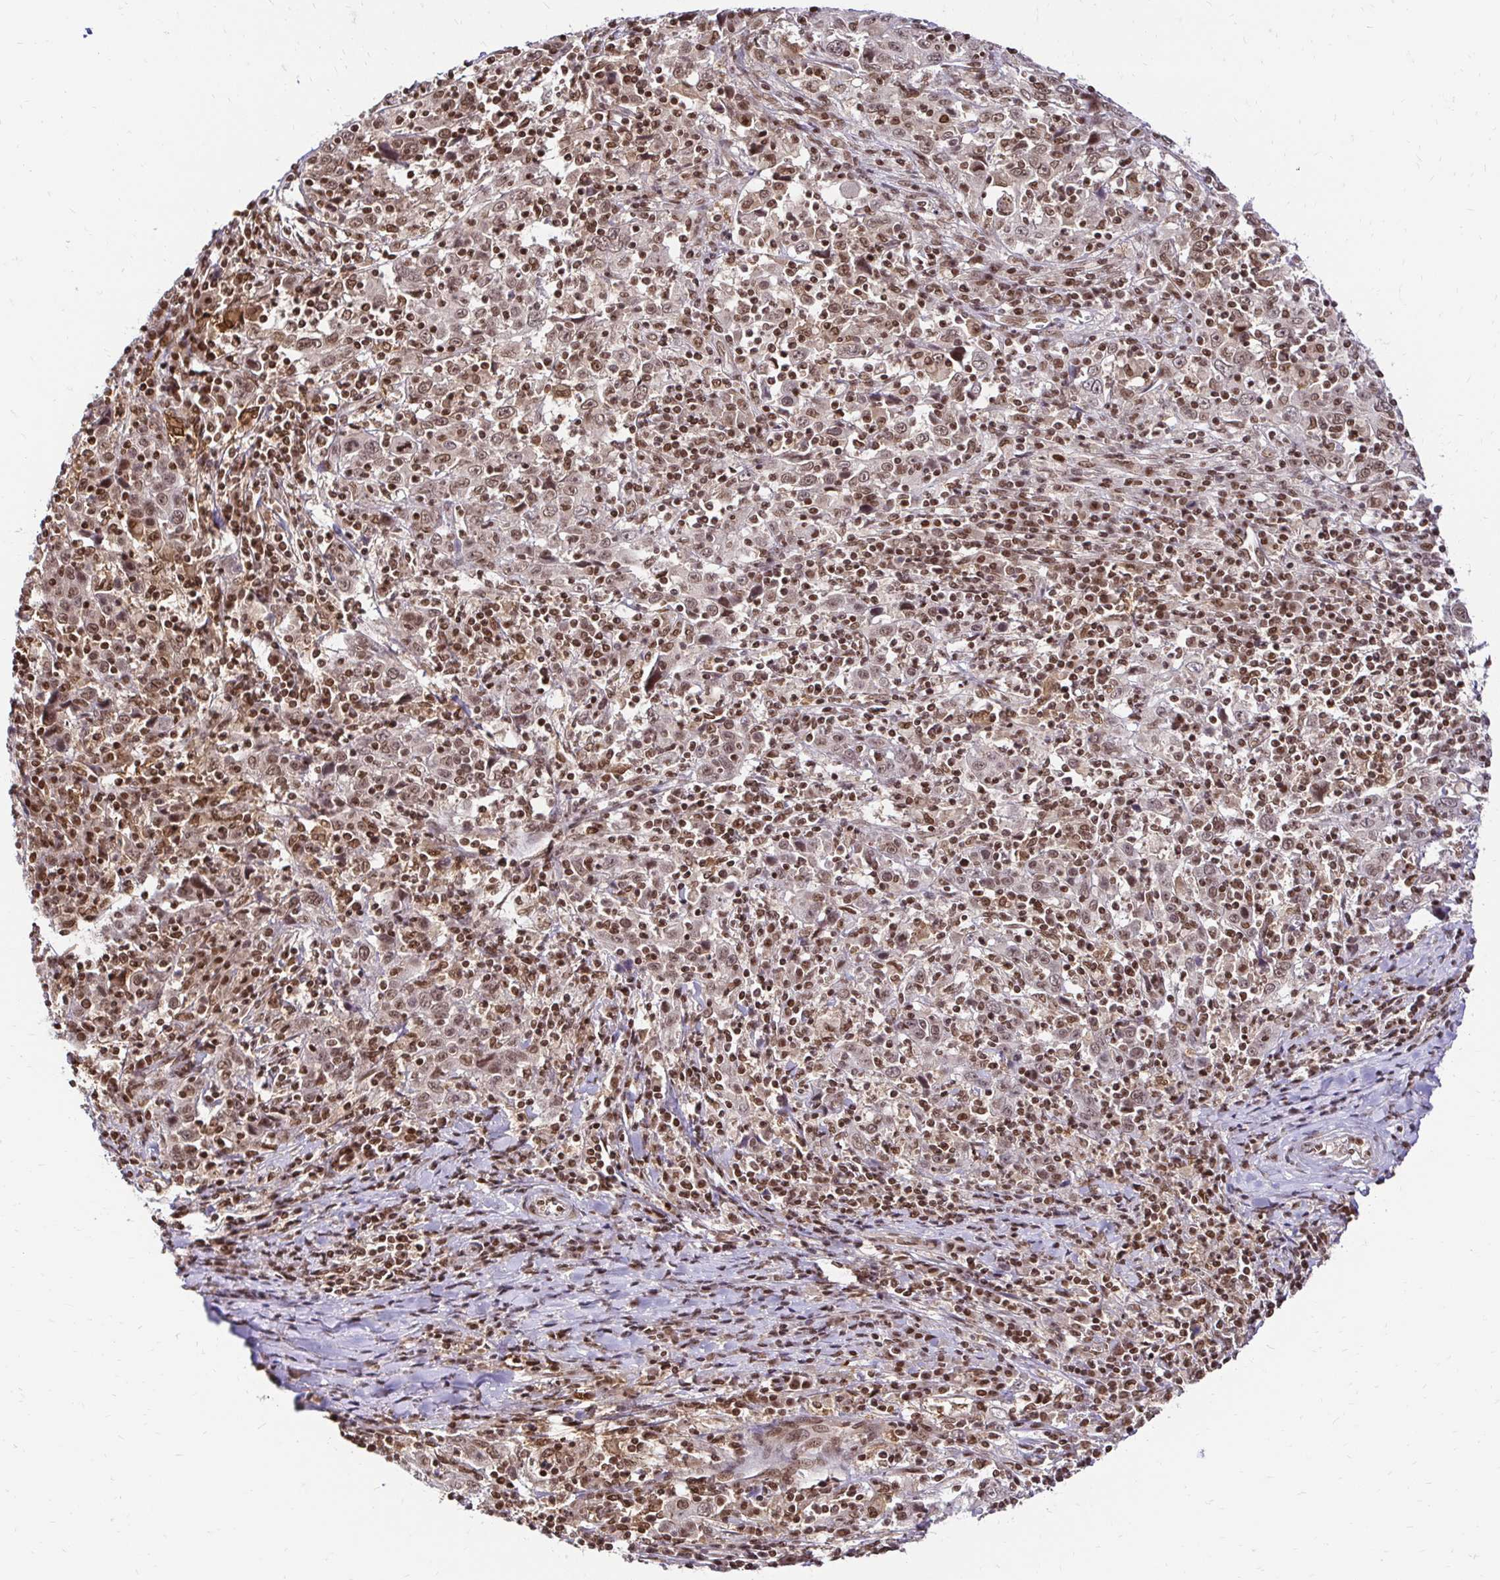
{"staining": {"intensity": "weak", "quantity": ">75%", "location": "nuclear"}, "tissue": "cervical cancer", "cell_type": "Tumor cells", "image_type": "cancer", "snomed": [{"axis": "morphology", "description": "Squamous cell carcinoma, NOS"}, {"axis": "topography", "description": "Cervix"}], "caption": "Protein staining exhibits weak nuclear expression in approximately >75% of tumor cells in cervical squamous cell carcinoma. Using DAB (3,3'-diaminobenzidine) (brown) and hematoxylin (blue) stains, captured at high magnification using brightfield microscopy.", "gene": "GLYR1", "patient": {"sex": "female", "age": 46}}